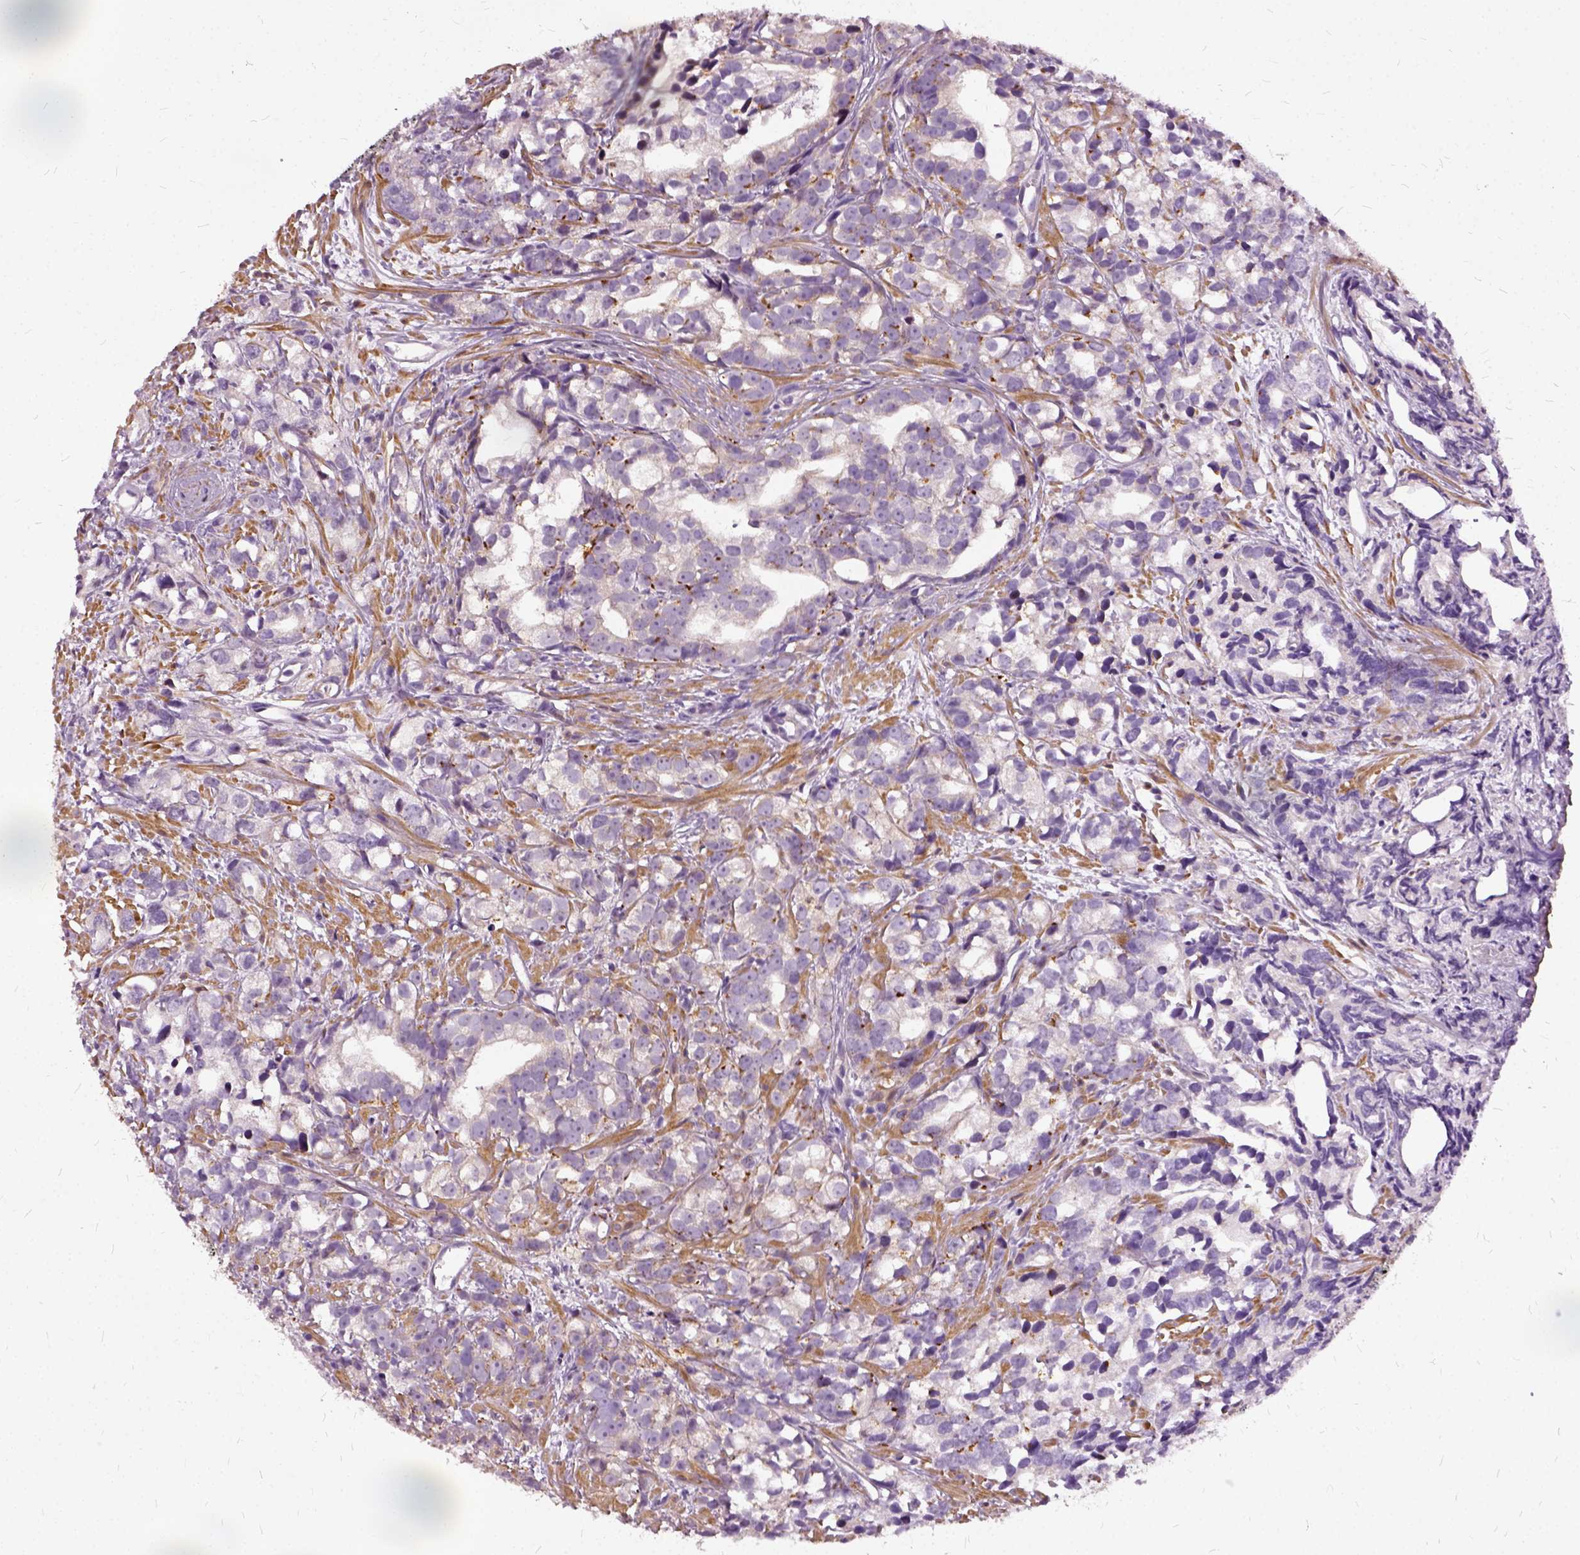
{"staining": {"intensity": "negative", "quantity": "none", "location": "none"}, "tissue": "prostate cancer", "cell_type": "Tumor cells", "image_type": "cancer", "snomed": [{"axis": "morphology", "description": "Adenocarcinoma, High grade"}, {"axis": "topography", "description": "Prostate"}], "caption": "Immunohistochemistry (IHC) of human prostate cancer (adenocarcinoma (high-grade)) demonstrates no positivity in tumor cells.", "gene": "ILRUN", "patient": {"sex": "male", "age": 79}}